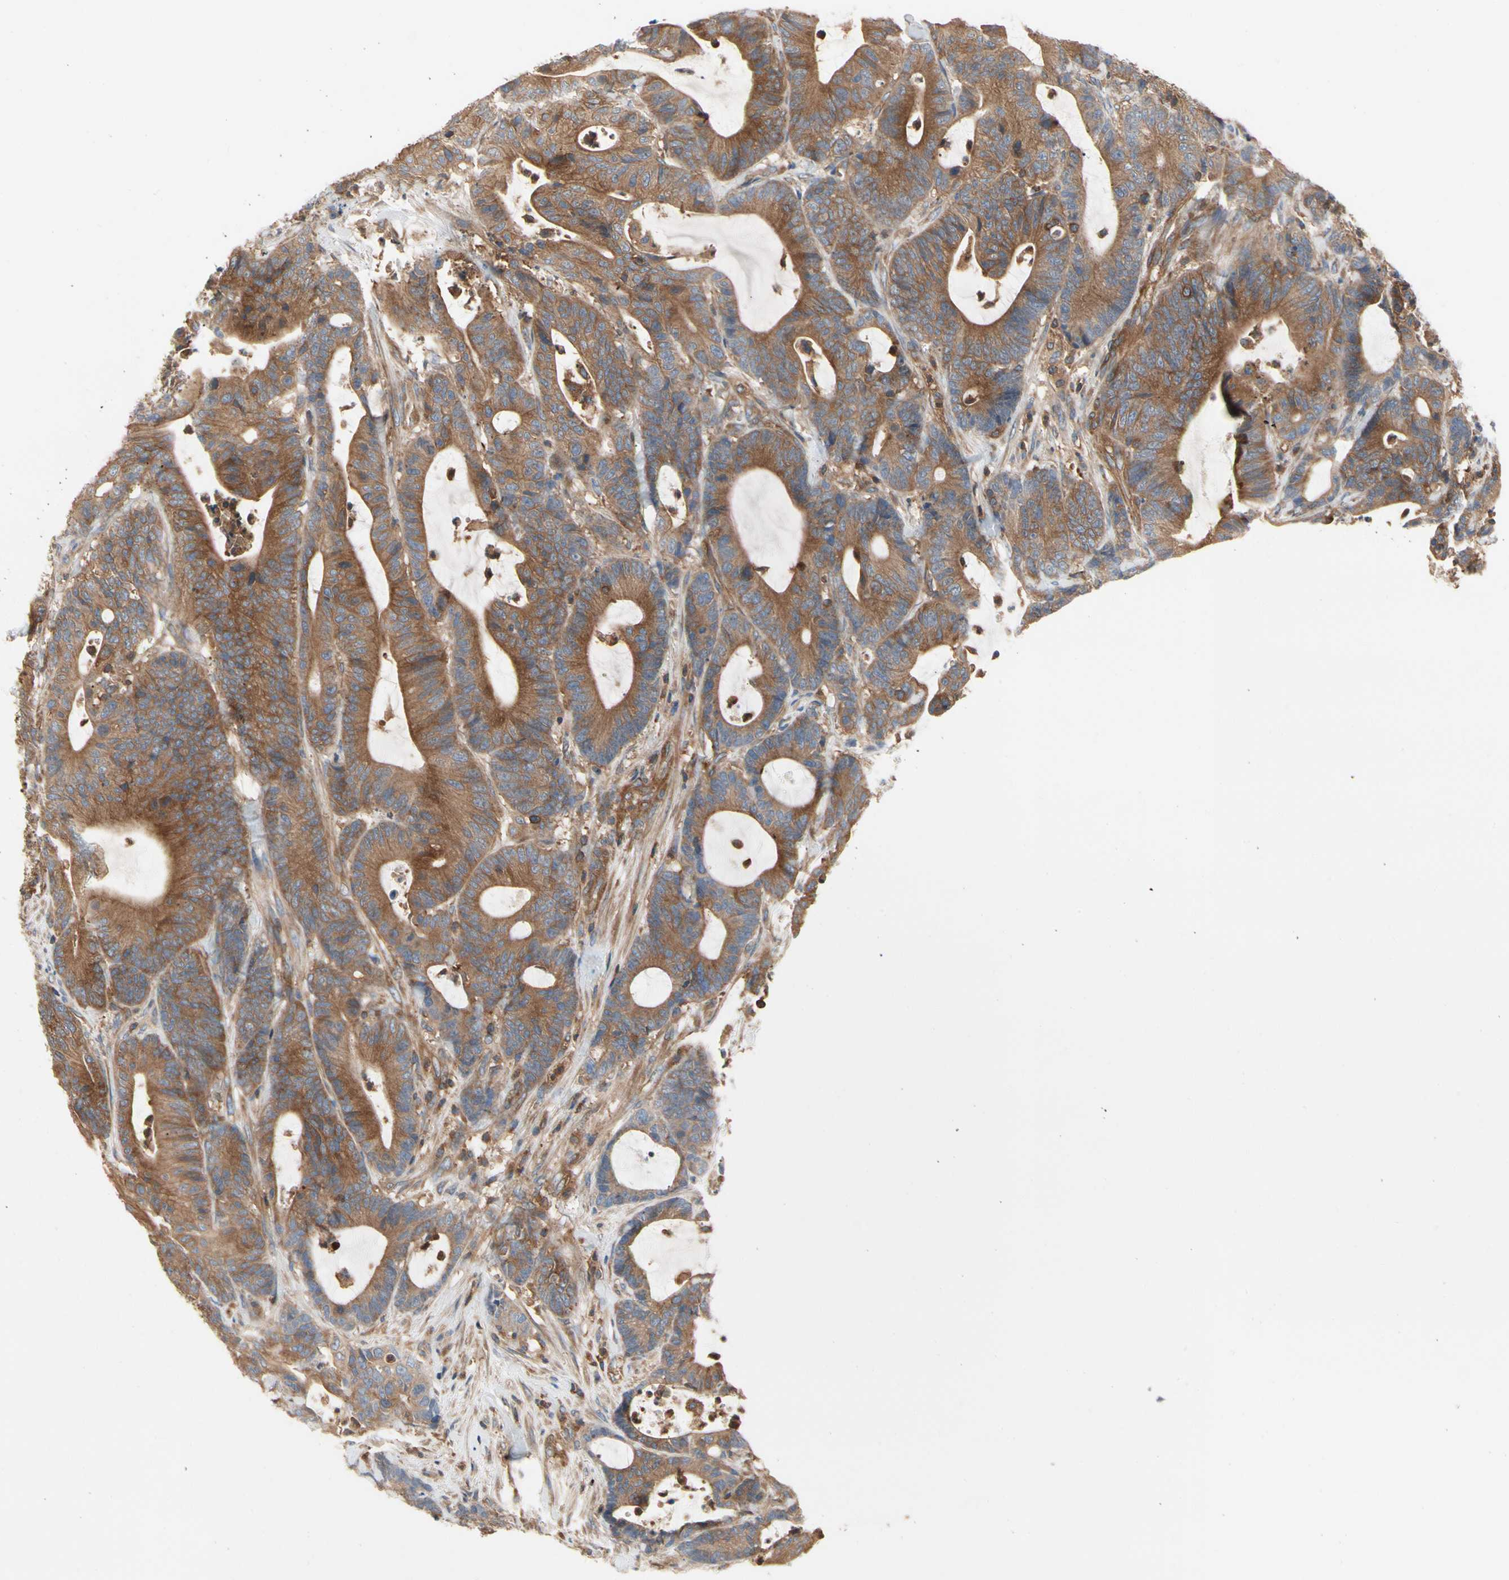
{"staining": {"intensity": "moderate", "quantity": ">75%", "location": "cytoplasmic/membranous"}, "tissue": "colorectal cancer", "cell_type": "Tumor cells", "image_type": "cancer", "snomed": [{"axis": "morphology", "description": "Adenocarcinoma, NOS"}, {"axis": "topography", "description": "Colon"}], "caption": "Tumor cells demonstrate medium levels of moderate cytoplasmic/membranous positivity in approximately >75% of cells in colorectal cancer (adenocarcinoma).", "gene": "ROCK1", "patient": {"sex": "female", "age": 84}}